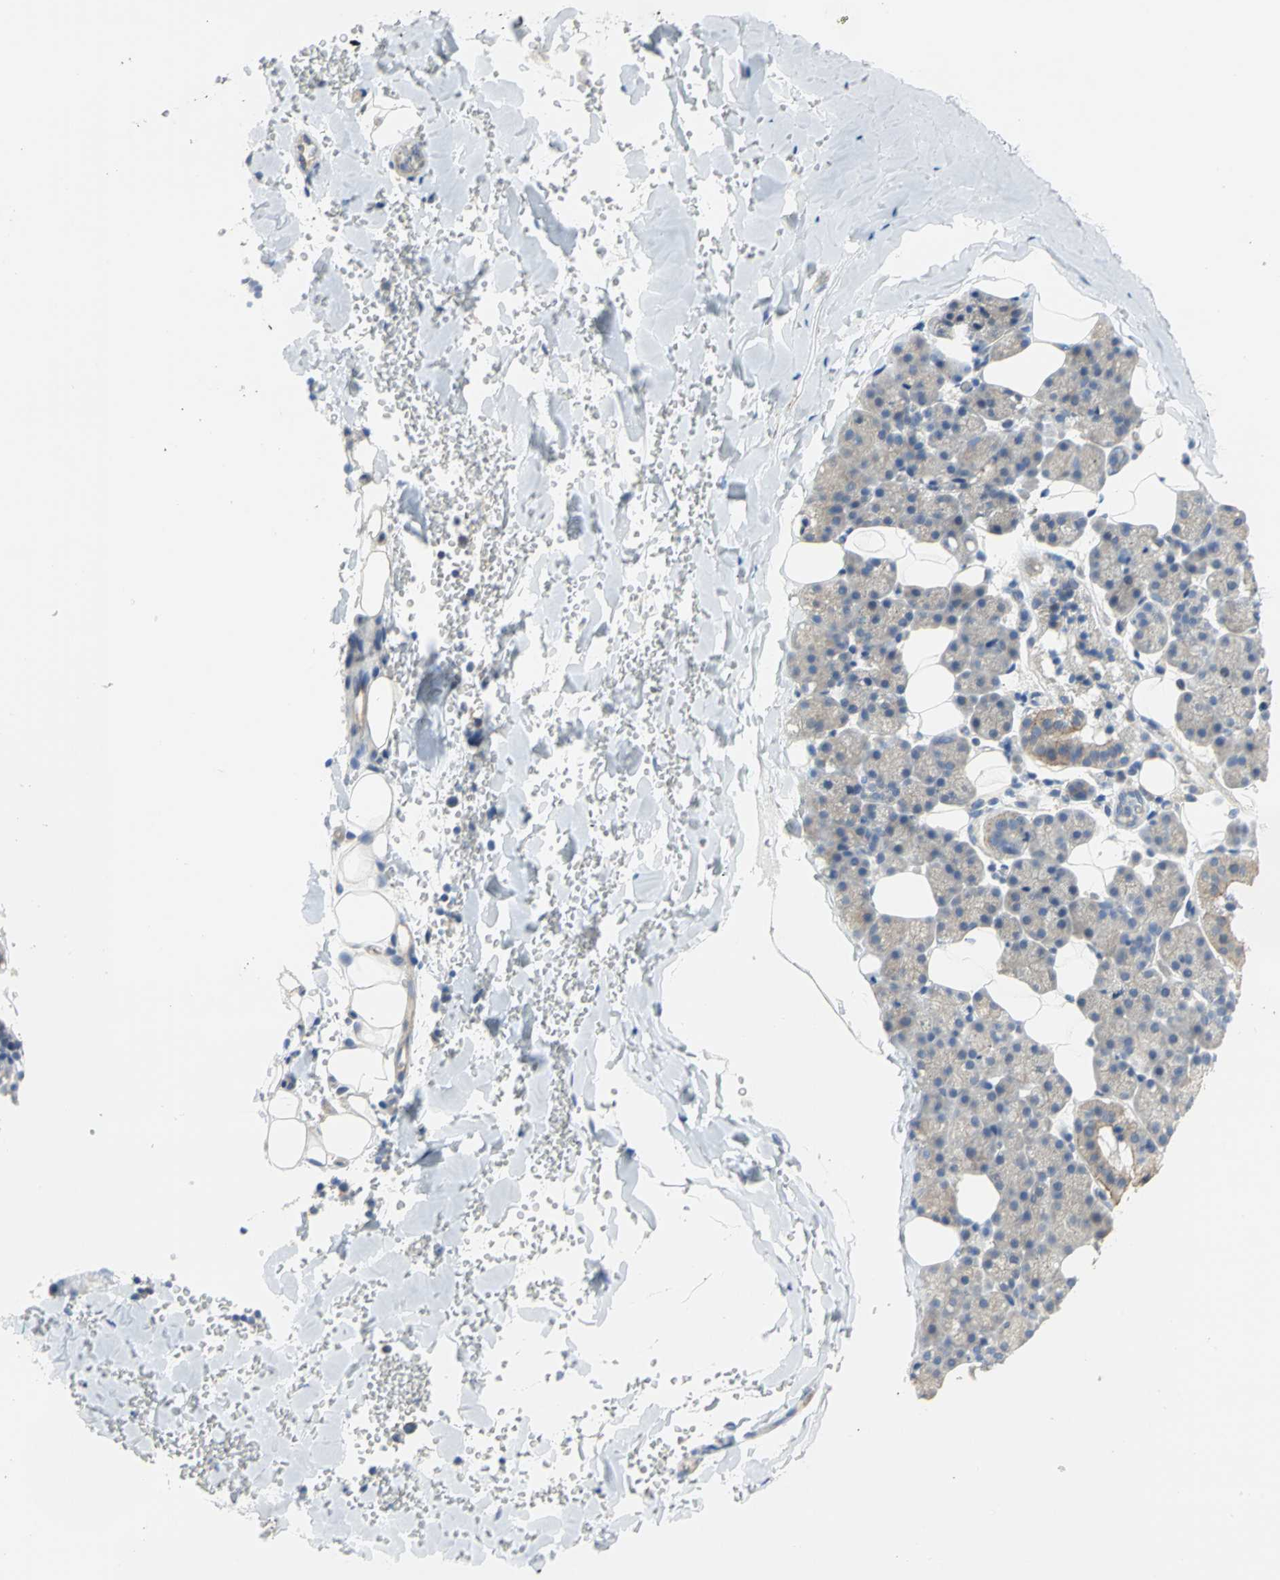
{"staining": {"intensity": "strong", "quantity": "<25%", "location": "cytoplasmic/membranous"}, "tissue": "salivary gland", "cell_type": "Glandular cells", "image_type": "normal", "snomed": [{"axis": "morphology", "description": "Normal tissue, NOS"}, {"axis": "topography", "description": "Lymph node"}, {"axis": "topography", "description": "Salivary gland"}], "caption": "Immunohistochemical staining of benign salivary gland displays <25% levels of strong cytoplasmic/membranous protein expression in approximately <25% of glandular cells.", "gene": "HTR1F", "patient": {"sex": "male", "age": 8}}